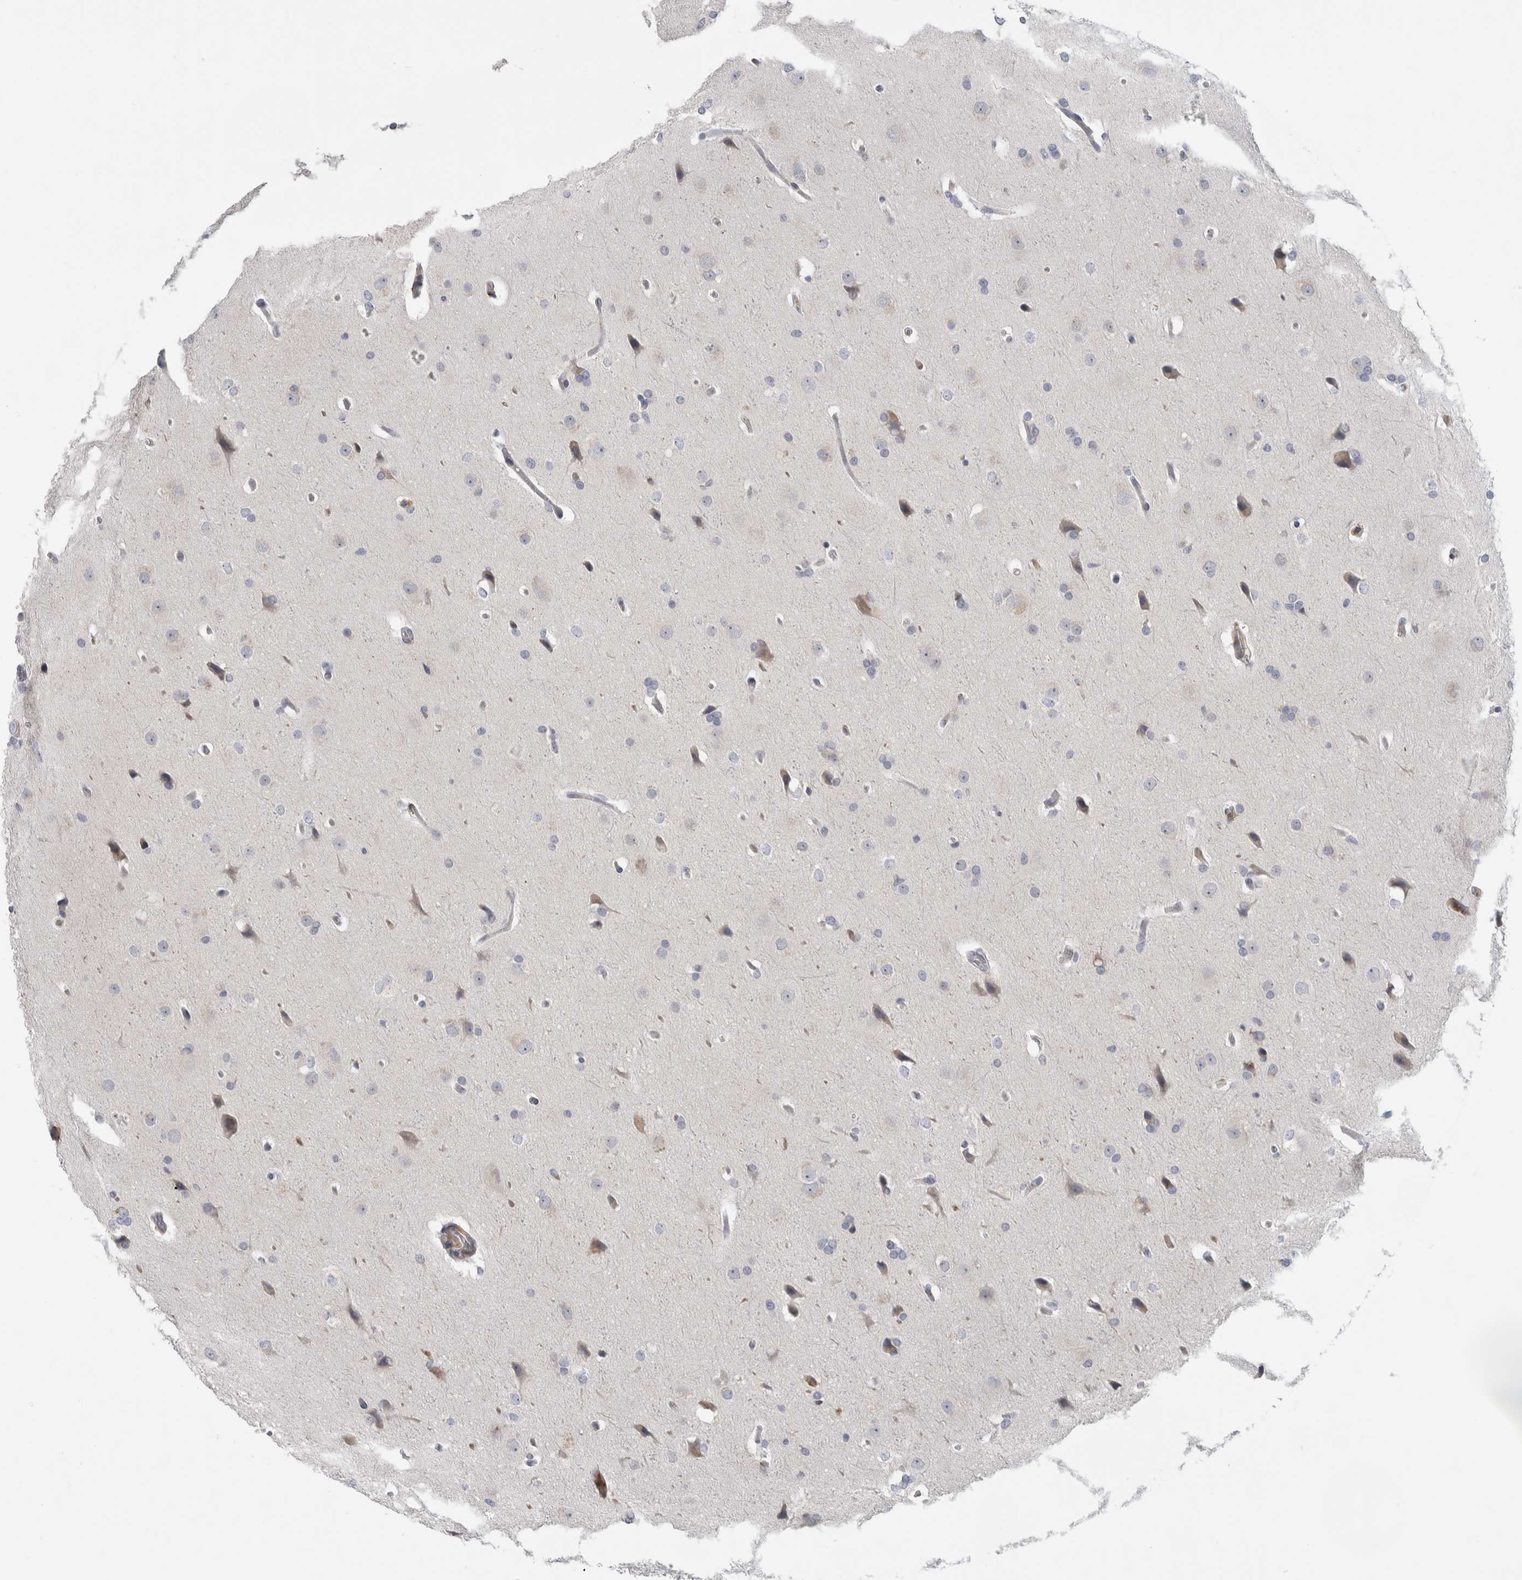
{"staining": {"intensity": "negative", "quantity": "none", "location": "none"}, "tissue": "glioma", "cell_type": "Tumor cells", "image_type": "cancer", "snomed": [{"axis": "morphology", "description": "Glioma, malignant, Low grade"}, {"axis": "topography", "description": "Brain"}], "caption": "This photomicrograph is of malignant low-grade glioma stained with immunohistochemistry (IHC) to label a protein in brown with the nuclei are counter-stained blue. There is no positivity in tumor cells. The staining was performed using DAB to visualize the protein expression in brown, while the nuclei were stained in blue with hematoxylin (Magnification: 20x).", "gene": "MGAT1", "patient": {"sex": "female", "age": 37}}